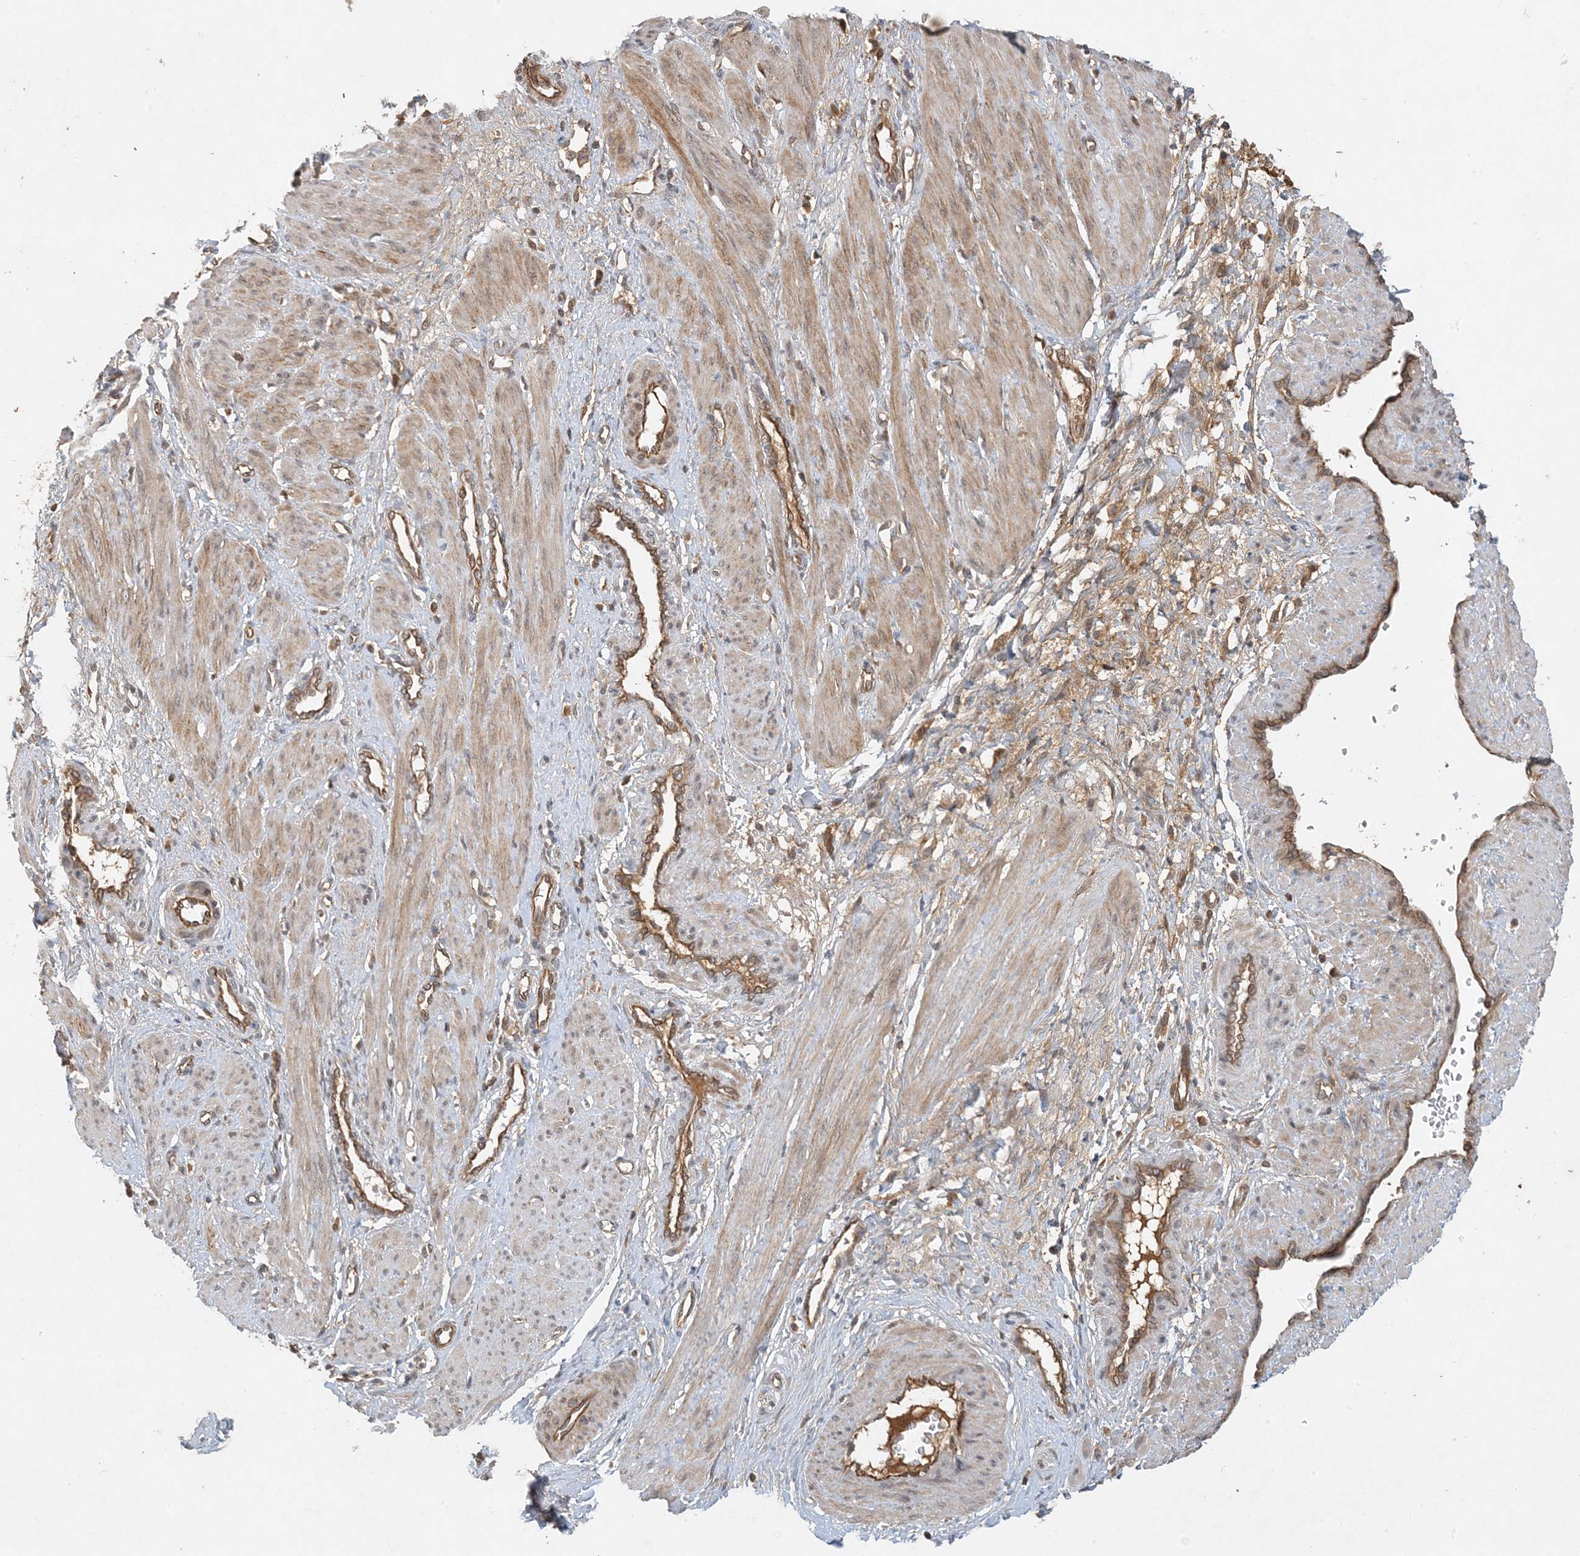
{"staining": {"intensity": "moderate", "quantity": ">75%", "location": "cytoplasmic/membranous"}, "tissue": "smooth muscle", "cell_type": "Smooth muscle cells", "image_type": "normal", "snomed": [{"axis": "morphology", "description": "Normal tissue, NOS"}, {"axis": "topography", "description": "Endometrium"}], "caption": "This histopathology image reveals benign smooth muscle stained with immunohistochemistry to label a protein in brown. The cytoplasmic/membranous of smooth muscle cells show moderate positivity for the protein. Nuclei are counter-stained blue.", "gene": "ZCCHC4", "patient": {"sex": "female", "age": 33}}